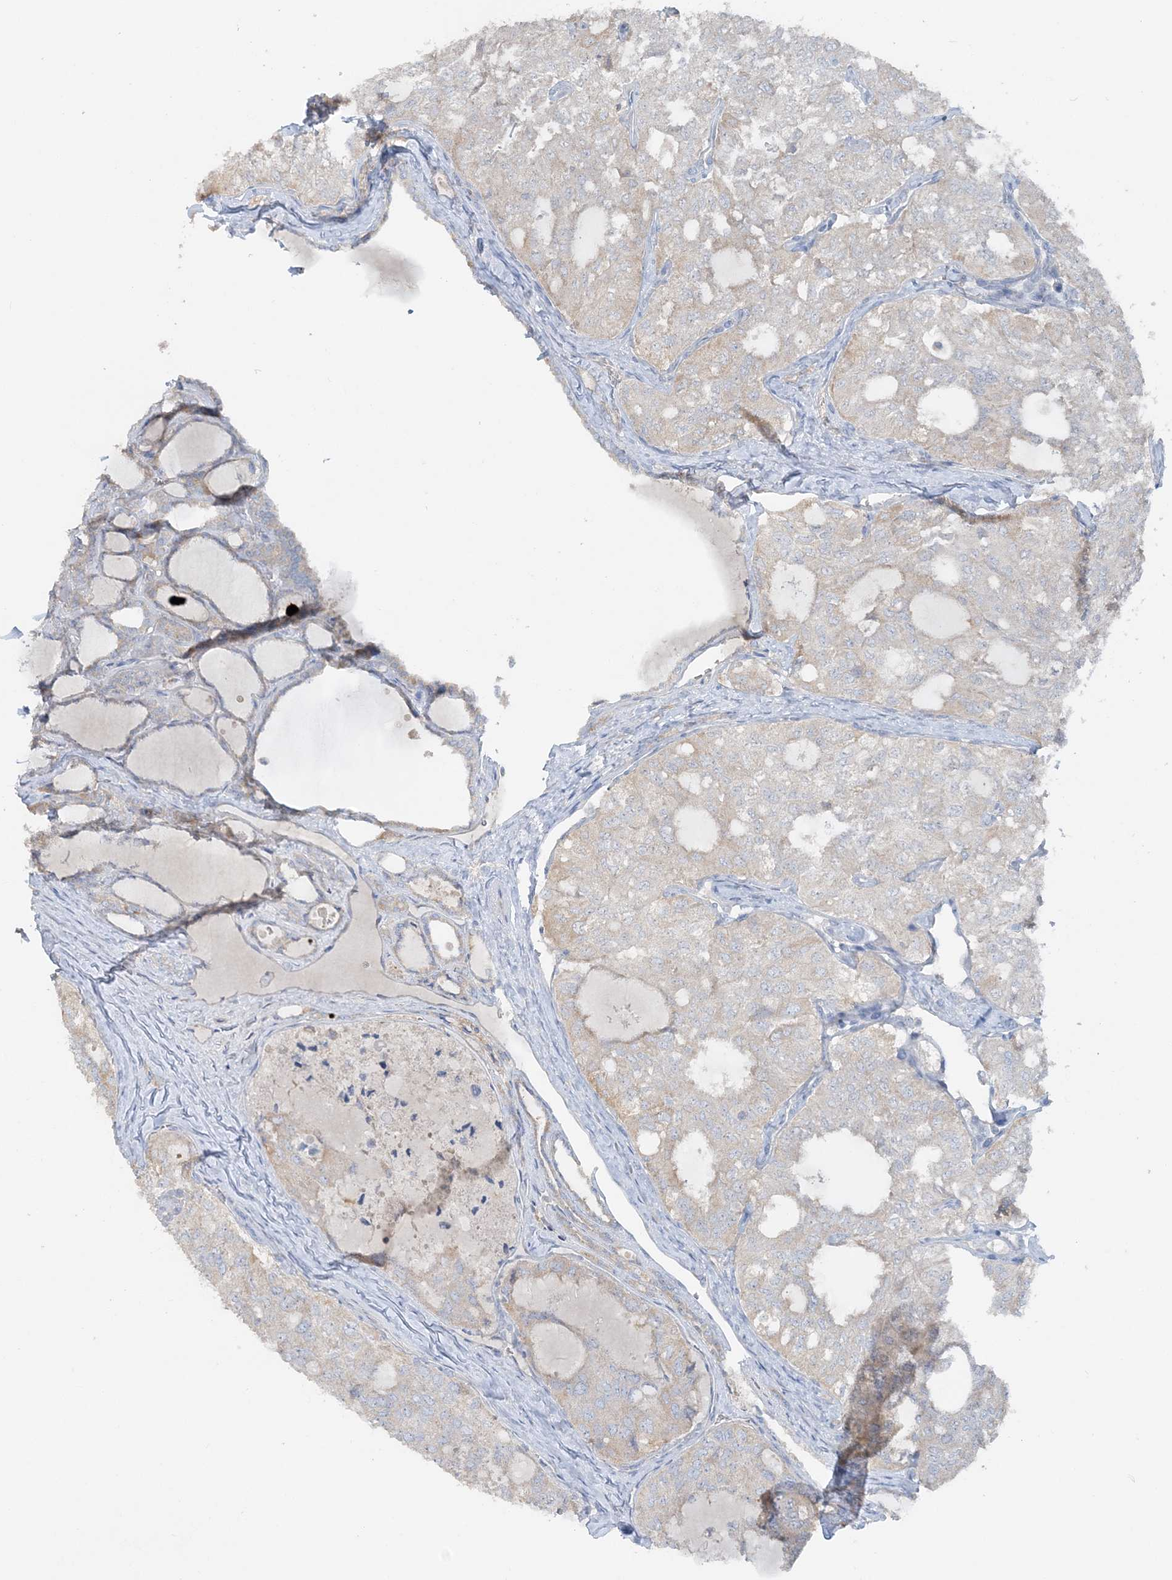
{"staining": {"intensity": "negative", "quantity": "none", "location": "none"}, "tissue": "thyroid cancer", "cell_type": "Tumor cells", "image_type": "cancer", "snomed": [{"axis": "morphology", "description": "Follicular adenoma carcinoma, NOS"}, {"axis": "topography", "description": "Thyroid gland"}], "caption": "An IHC micrograph of thyroid cancer is shown. There is no staining in tumor cells of thyroid cancer.", "gene": "TBC1D5", "patient": {"sex": "male", "age": 75}}